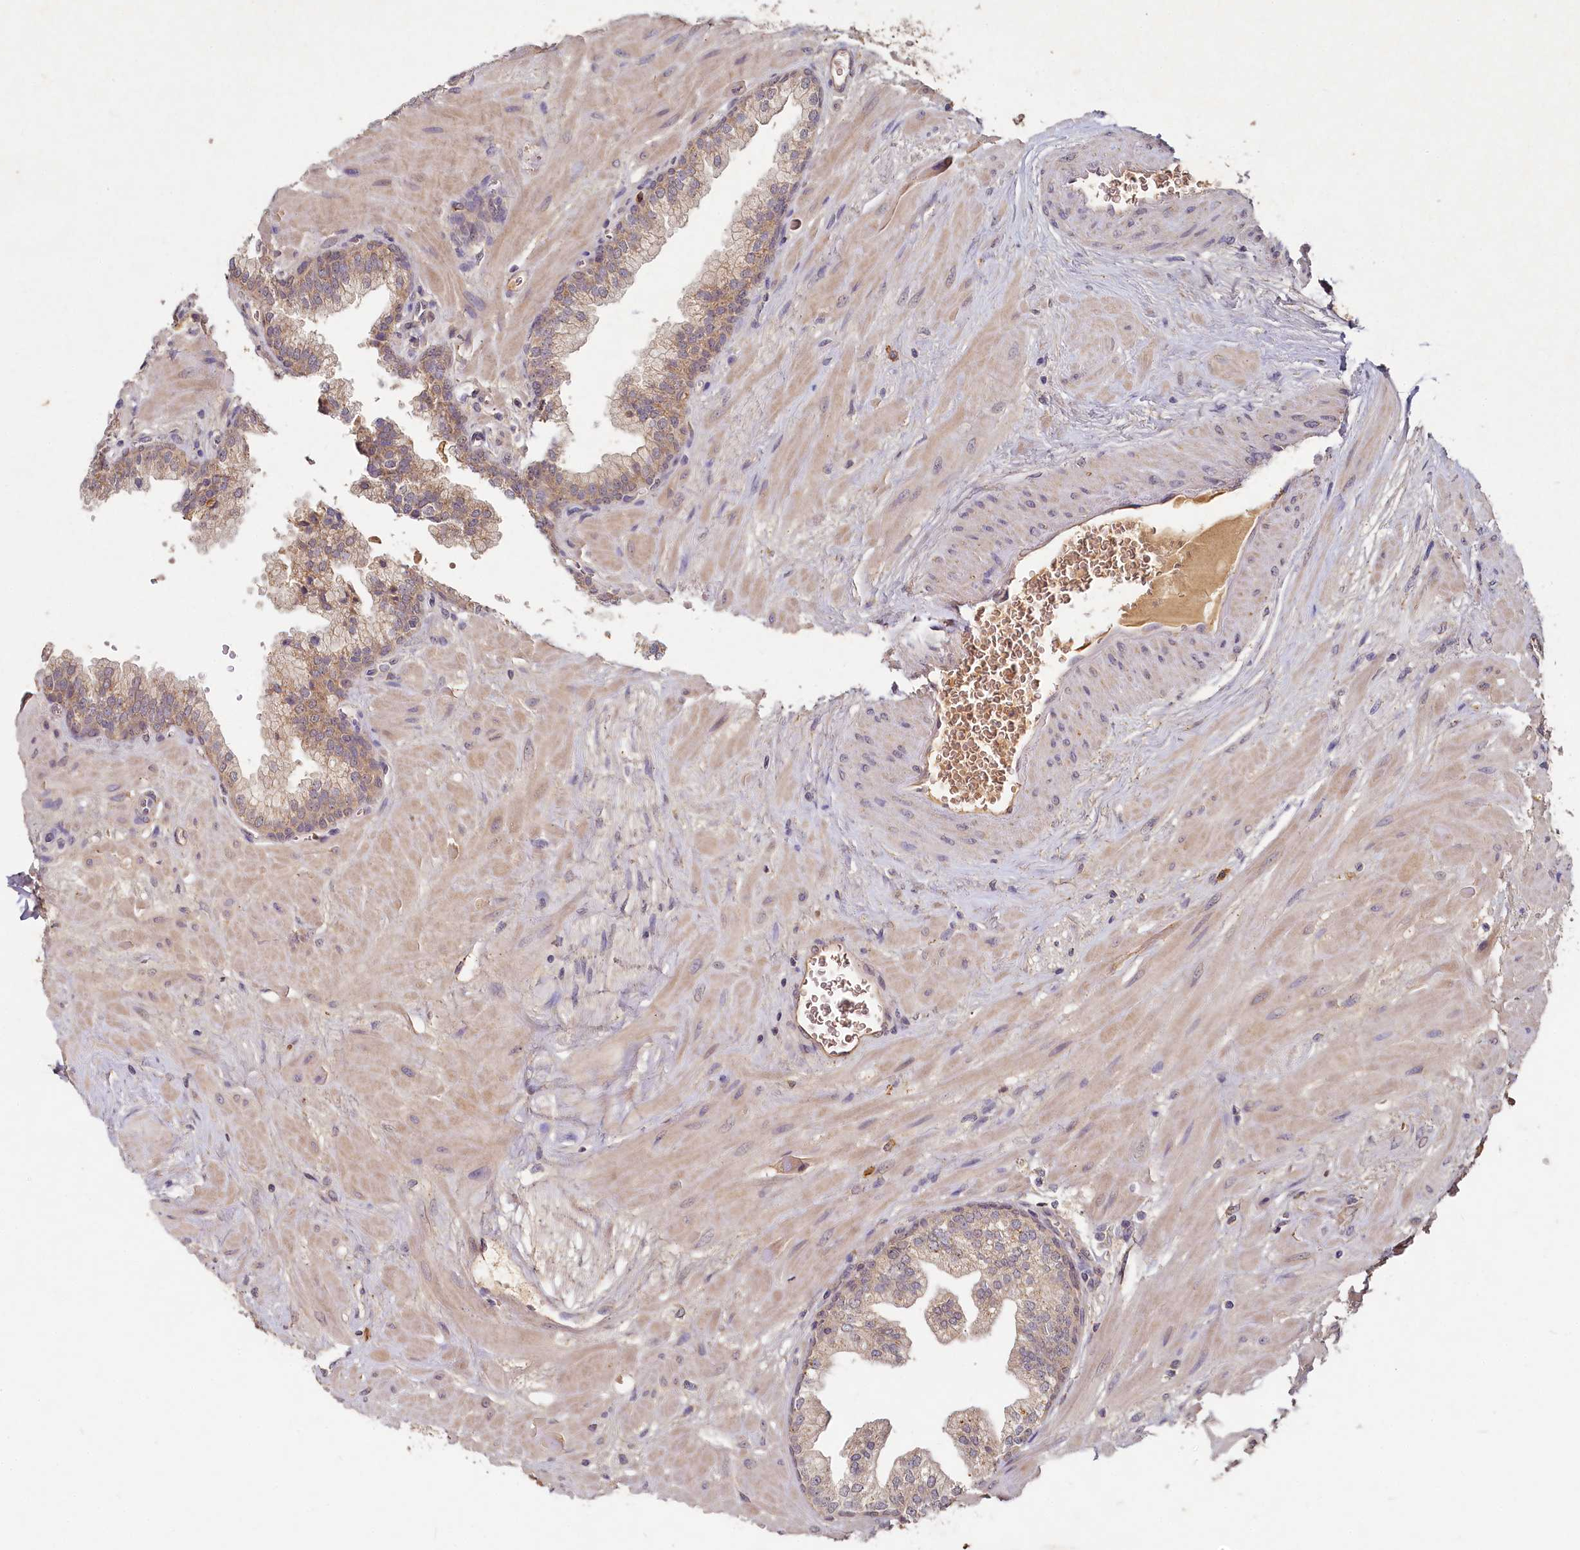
{"staining": {"intensity": "weak", "quantity": ">75%", "location": "cytoplasmic/membranous"}, "tissue": "prostate", "cell_type": "Glandular cells", "image_type": "normal", "snomed": [{"axis": "morphology", "description": "Normal tissue, NOS"}, {"axis": "topography", "description": "Prostate"}], "caption": "Prostate stained for a protein (brown) reveals weak cytoplasmic/membranous positive expression in approximately >75% of glandular cells.", "gene": "HERC3", "patient": {"sex": "male", "age": 60}}